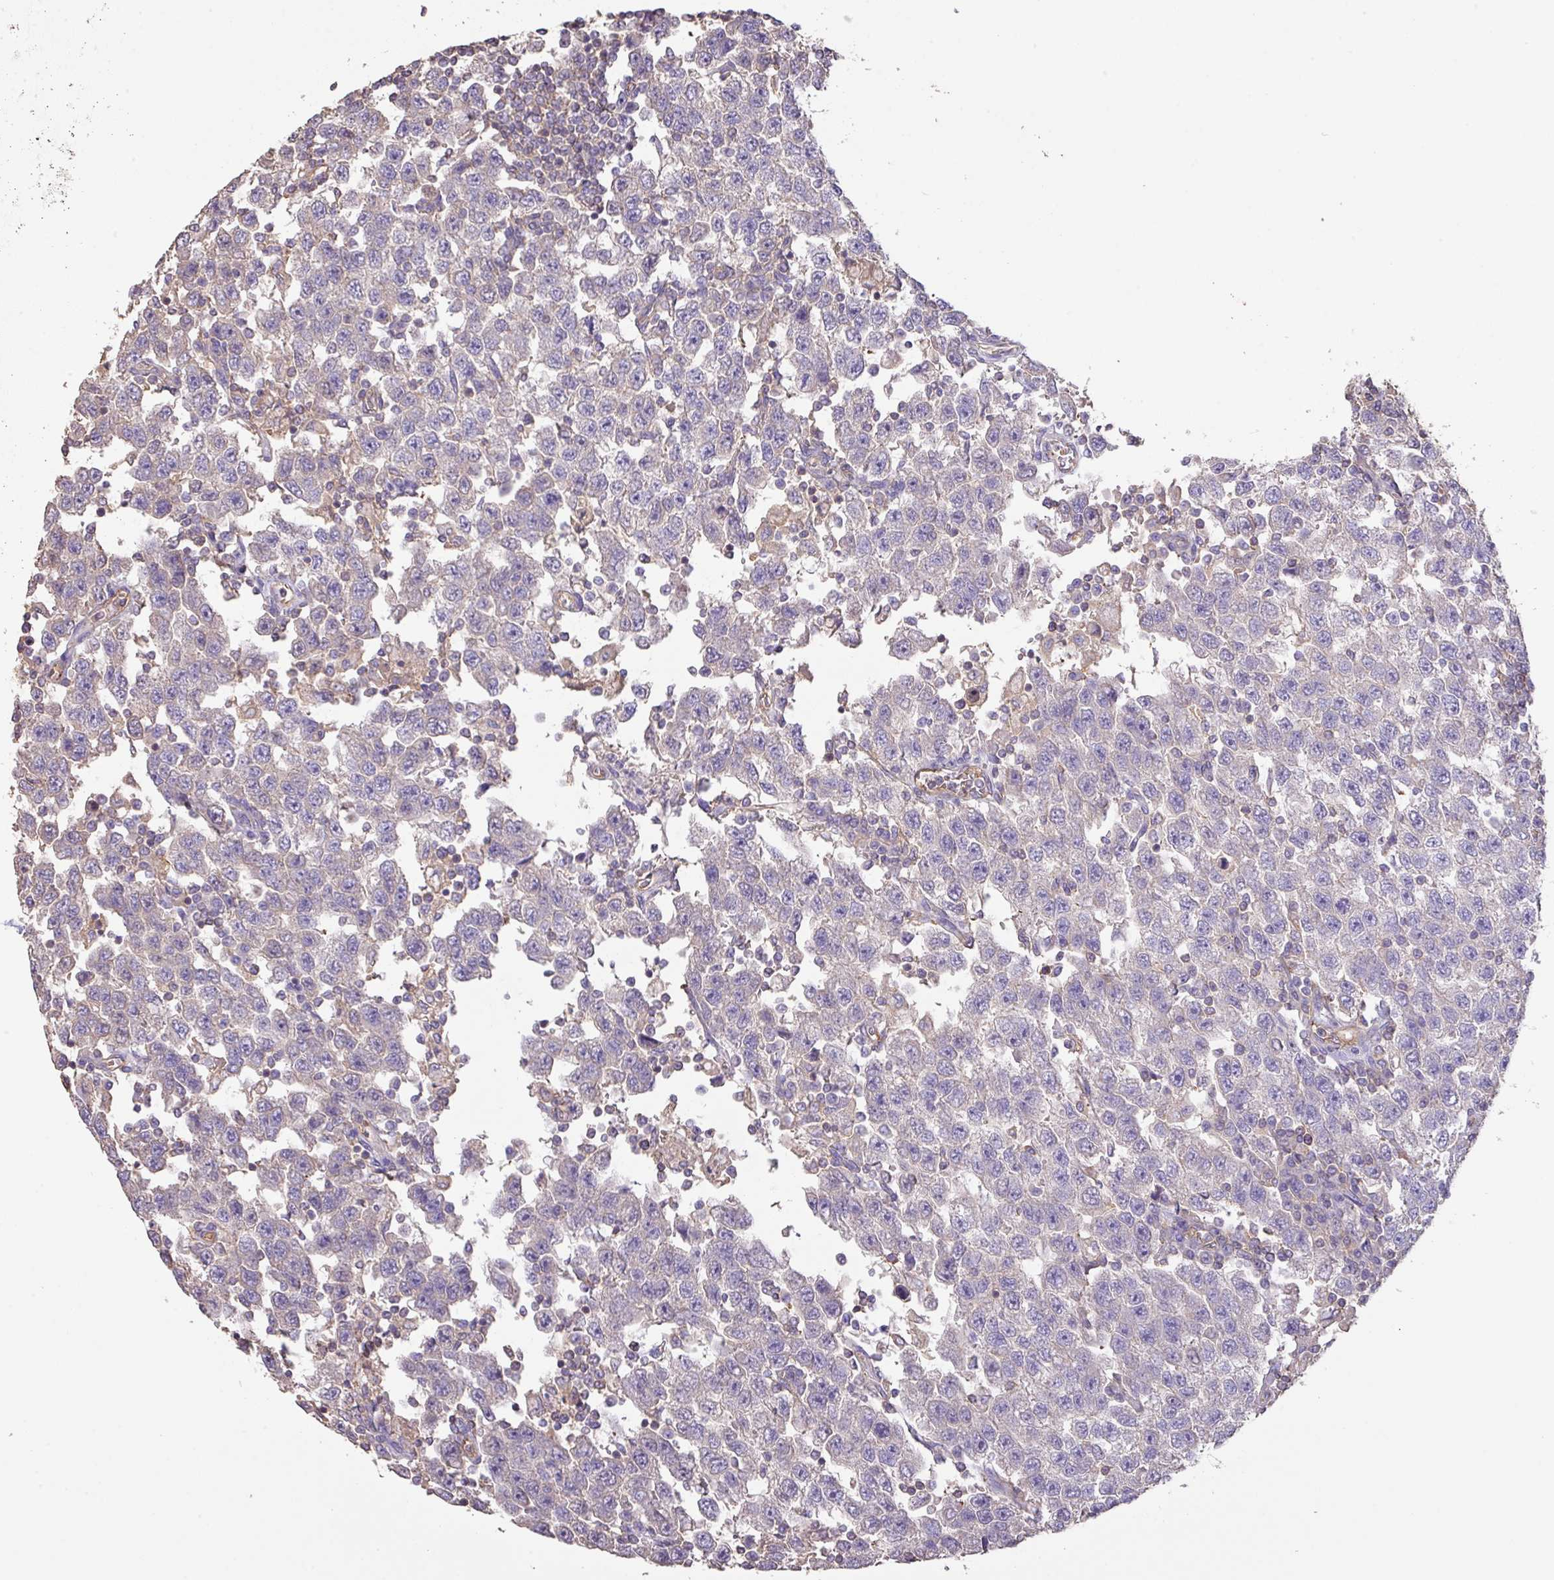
{"staining": {"intensity": "negative", "quantity": "none", "location": "none"}, "tissue": "testis cancer", "cell_type": "Tumor cells", "image_type": "cancer", "snomed": [{"axis": "morphology", "description": "Seminoma, NOS"}, {"axis": "topography", "description": "Testis"}], "caption": "This is an immunohistochemistry micrograph of seminoma (testis). There is no staining in tumor cells.", "gene": "CALML4", "patient": {"sex": "male", "age": 41}}